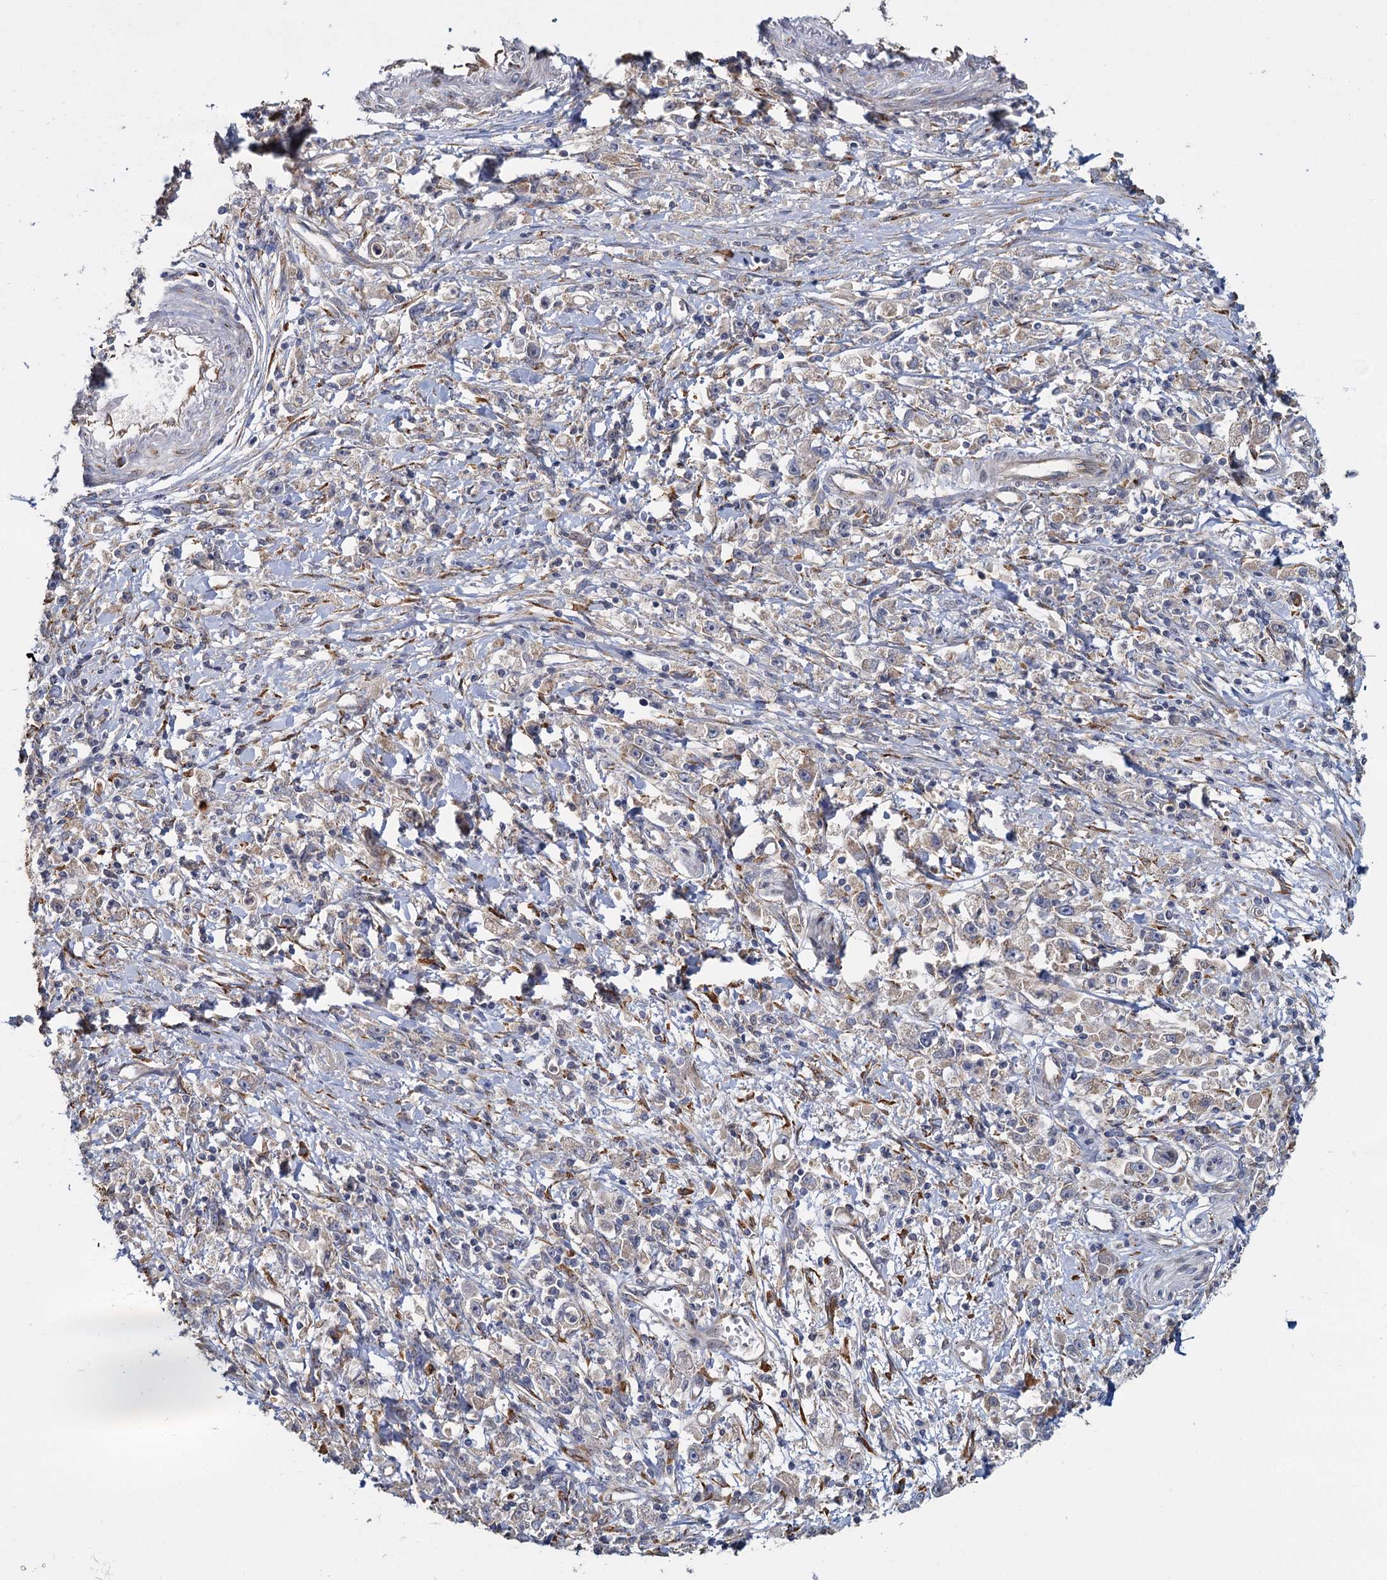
{"staining": {"intensity": "weak", "quantity": "<25%", "location": "cytoplasmic/membranous"}, "tissue": "stomach cancer", "cell_type": "Tumor cells", "image_type": "cancer", "snomed": [{"axis": "morphology", "description": "Adenocarcinoma, NOS"}, {"axis": "topography", "description": "Stomach"}], "caption": "This is an immunohistochemistry micrograph of stomach cancer. There is no staining in tumor cells.", "gene": "LRRC51", "patient": {"sex": "female", "age": 59}}